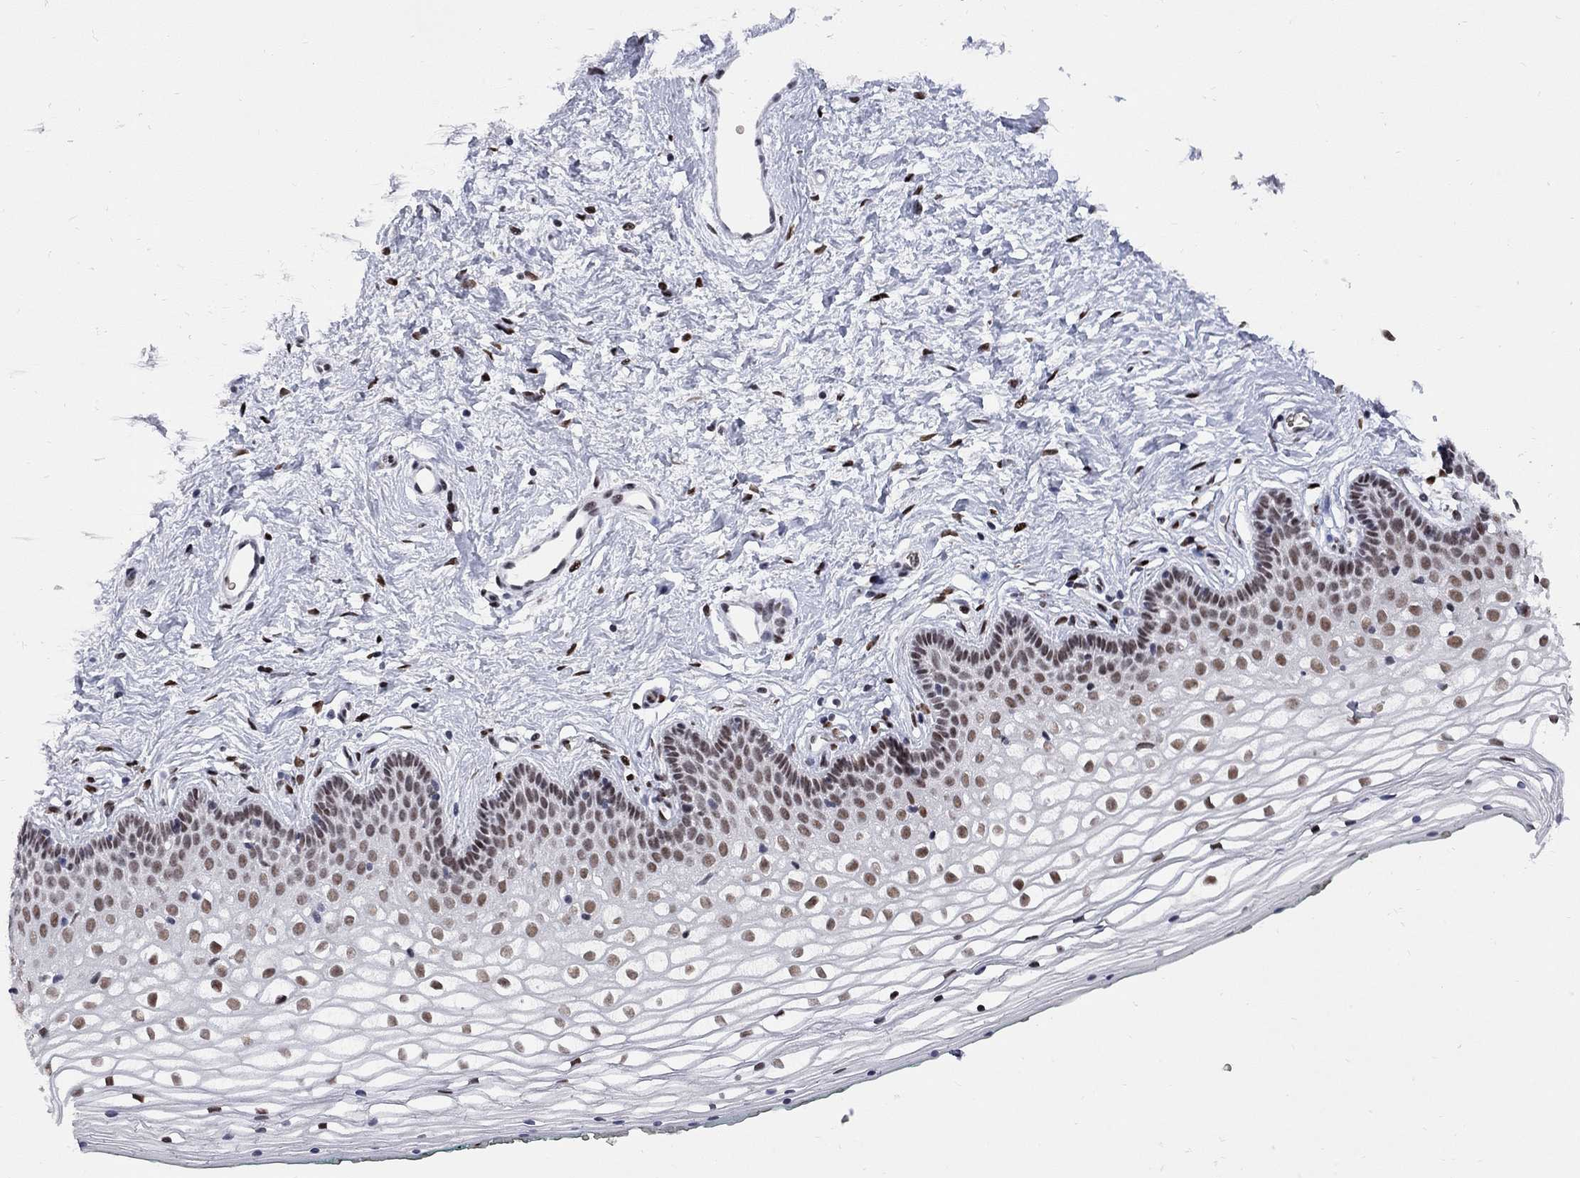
{"staining": {"intensity": "moderate", "quantity": "25%-75%", "location": "nuclear"}, "tissue": "vagina", "cell_type": "Squamous epithelial cells", "image_type": "normal", "snomed": [{"axis": "morphology", "description": "Normal tissue, NOS"}, {"axis": "topography", "description": "Vagina"}], "caption": "Brown immunohistochemical staining in benign human vagina demonstrates moderate nuclear expression in about 25%-75% of squamous epithelial cells. Using DAB (brown) and hematoxylin (blue) stains, captured at high magnification using brightfield microscopy.", "gene": "ZBTB47", "patient": {"sex": "female", "age": 36}}